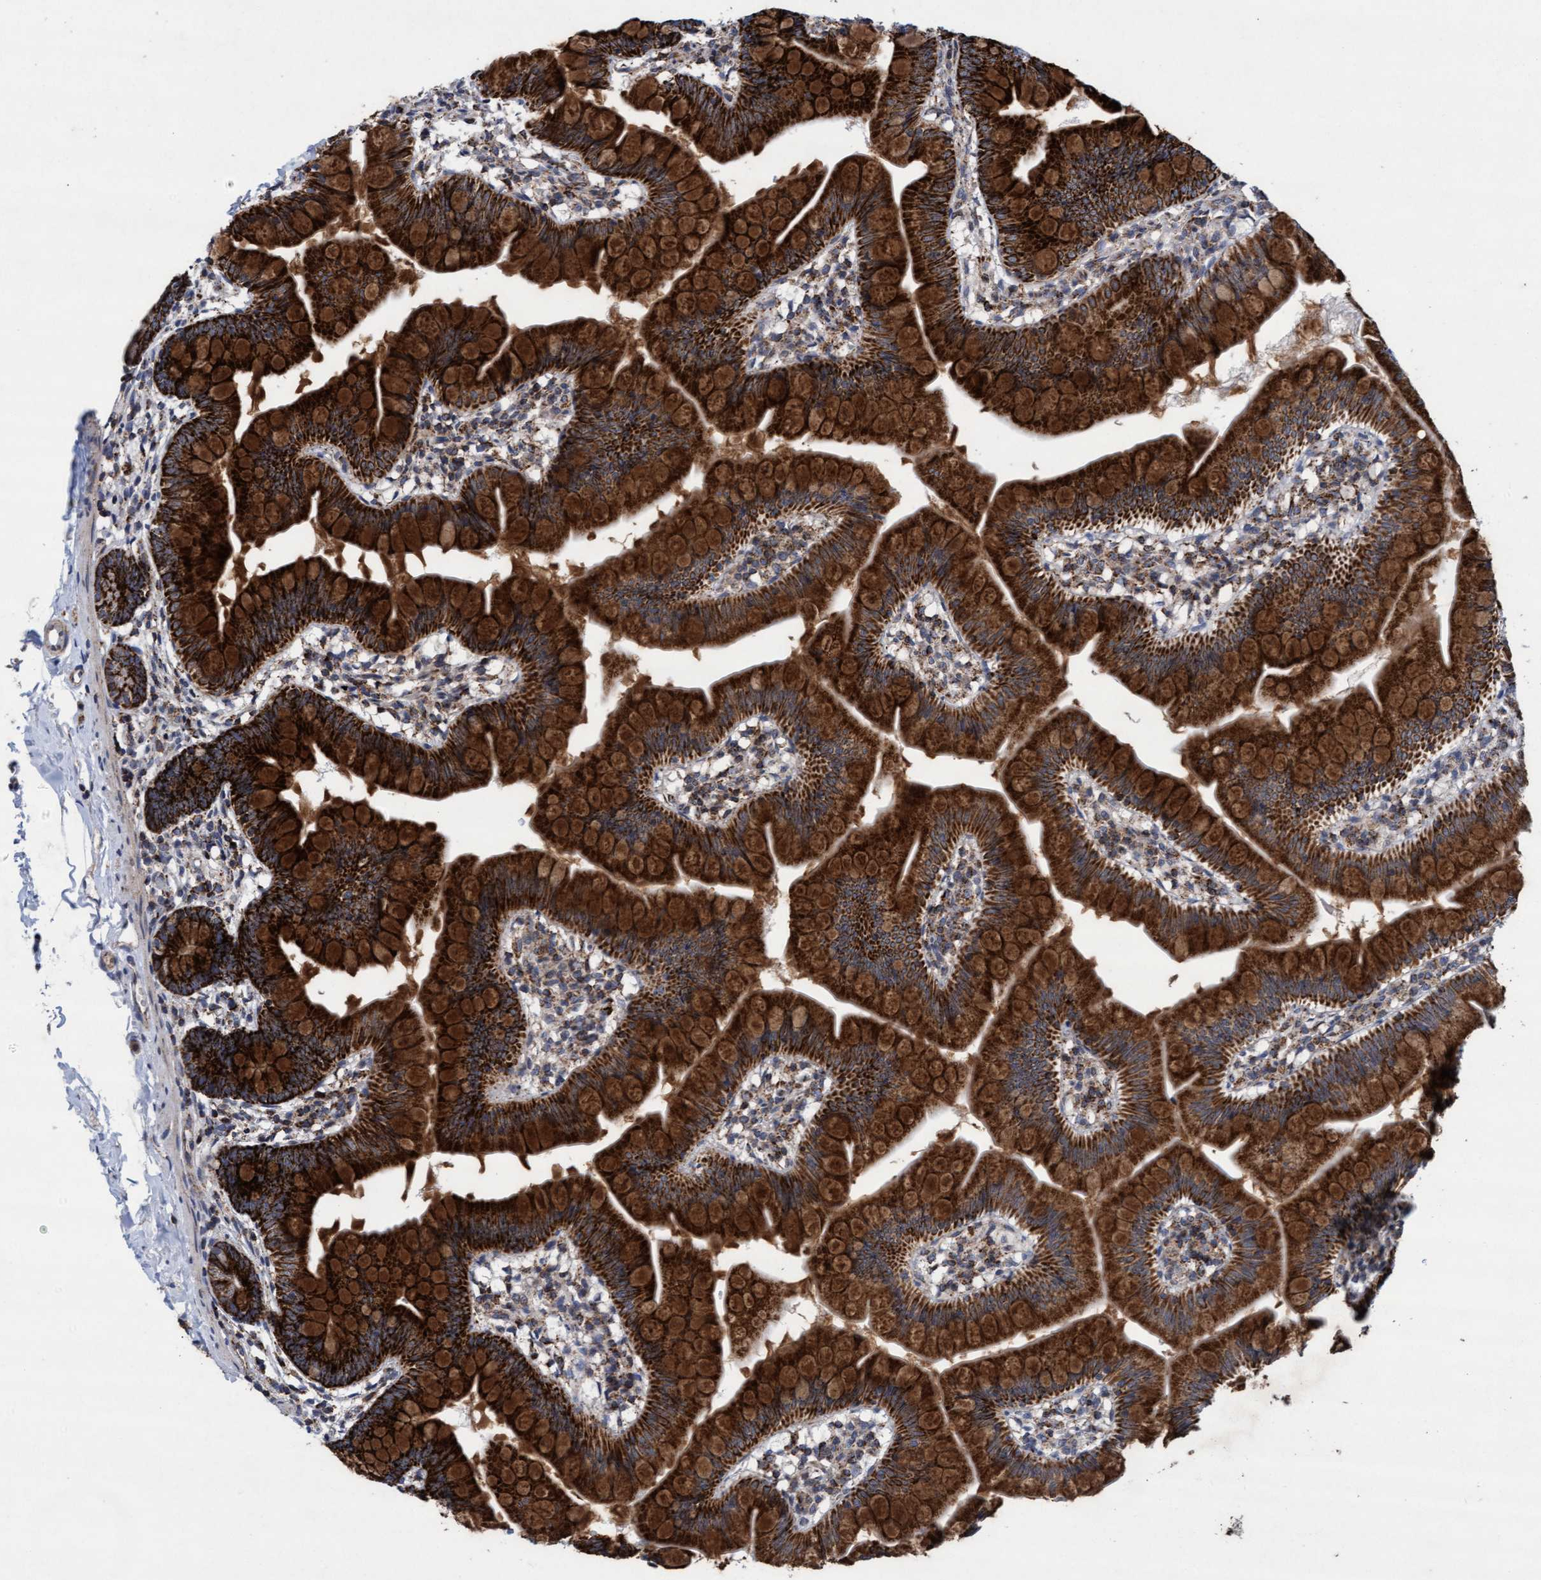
{"staining": {"intensity": "strong", "quantity": ">75%", "location": "cytoplasmic/membranous"}, "tissue": "small intestine", "cell_type": "Glandular cells", "image_type": "normal", "snomed": [{"axis": "morphology", "description": "Normal tissue, NOS"}, {"axis": "topography", "description": "Small intestine"}], "caption": "Approximately >75% of glandular cells in benign small intestine show strong cytoplasmic/membranous protein expression as visualized by brown immunohistochemical staining.", "gene": "MRPL38", "patient": {"sex": "male", "age": 7}}